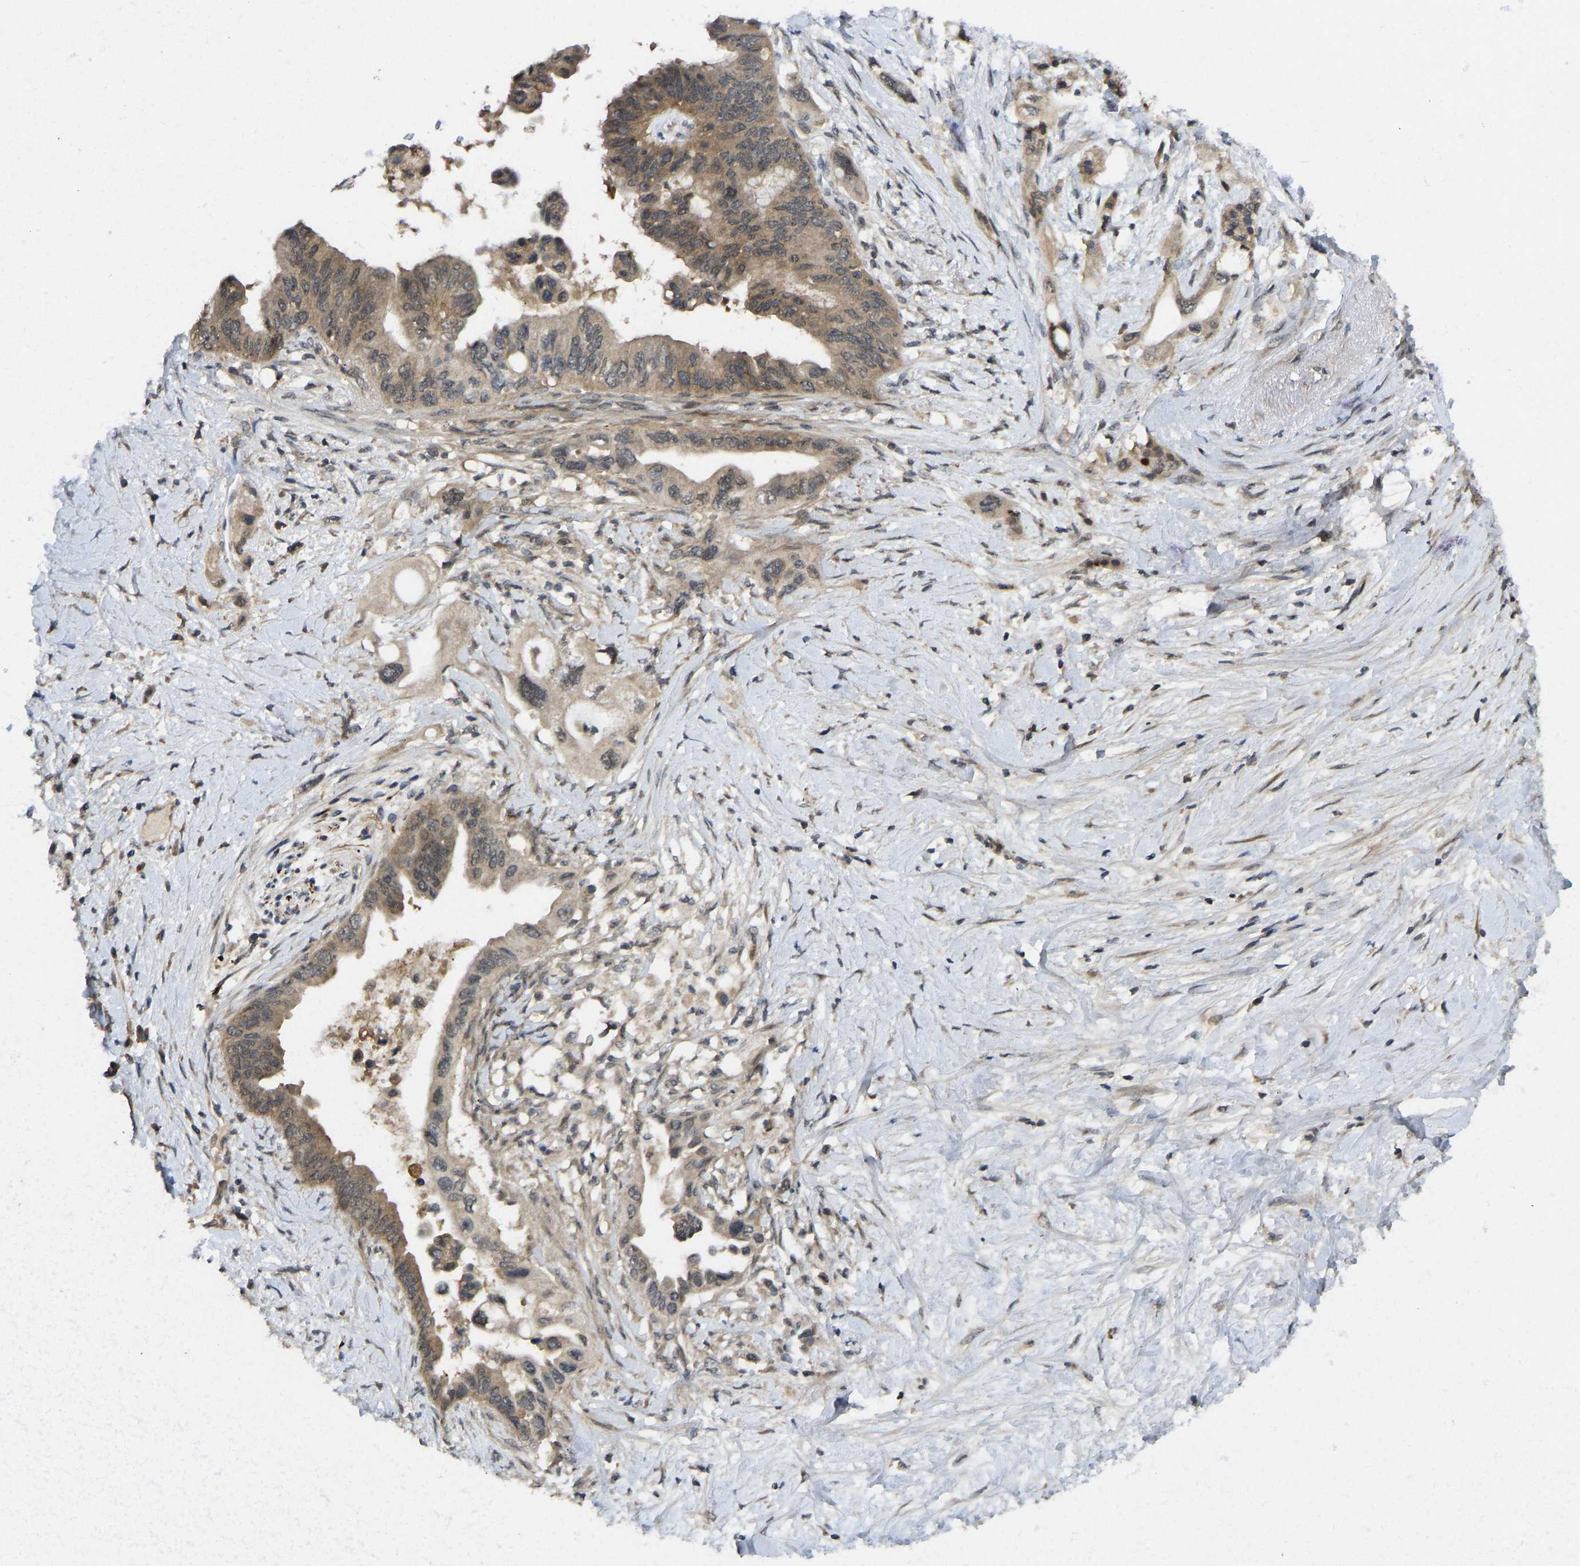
{"staining": {"intensity": "moderate", "quantity": ">75%", "location": "cytoplasmic/membranous"}, "tissue": "pancreatic cancer", "cell_type": "Tumor cells", "image_type": "cancer", "snomed": [{"axis": "morphology", "description": "Adenocarcinoma, NOS"}, {"axis": "topography", "description": "Pancreas"}], "caption": "This is an image of IHC staining of pancreatic cancer (adenocarcinoma), which shows moderate positivity in the cytoplasmic/membranous of tumor cells.", "gene": "NDRG3", "patient": {"sex": "female", "age": 56}}